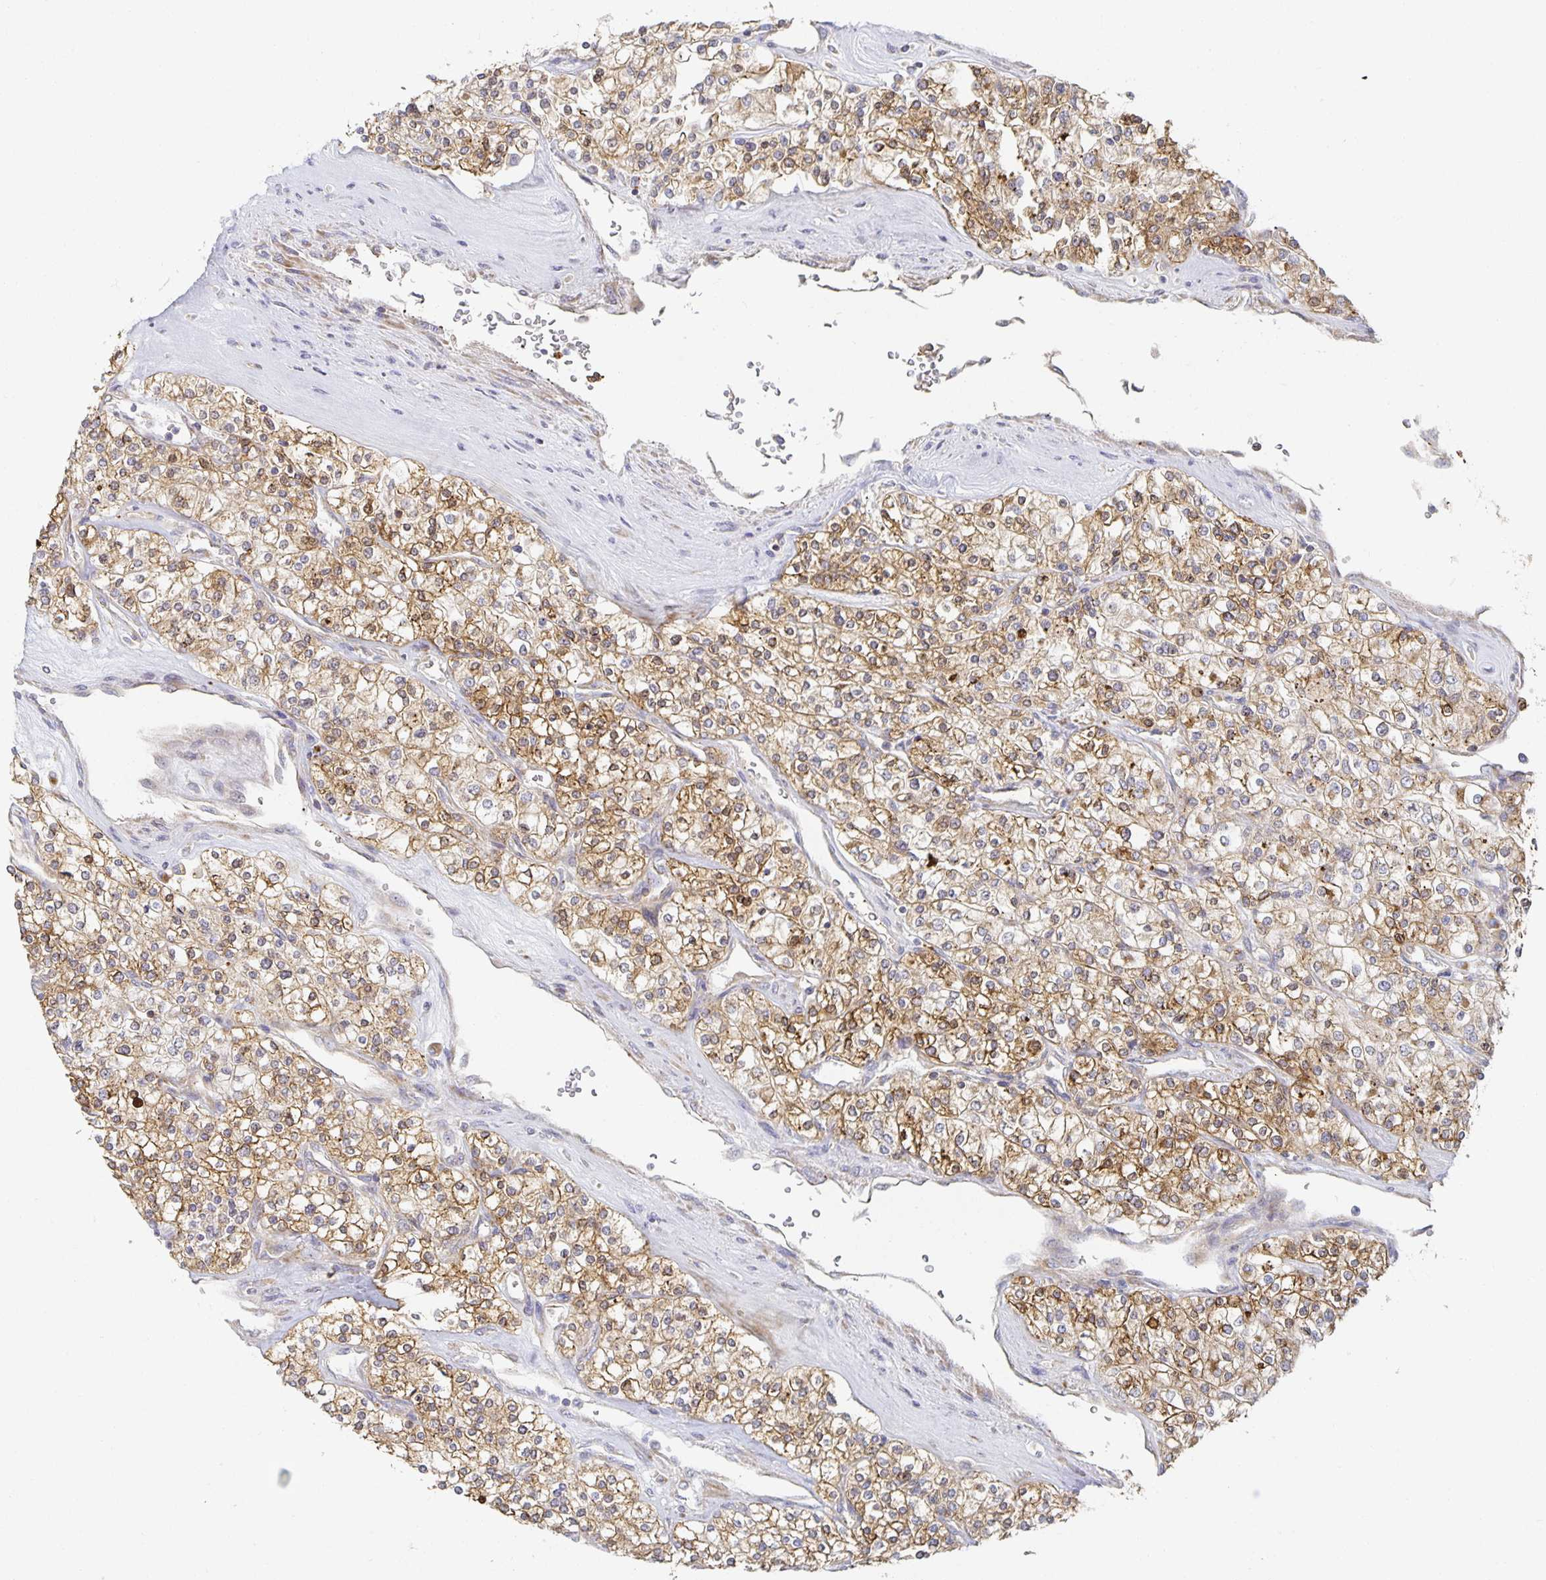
{"staining": {"intensity": "moderate", "quantity": ">75%", "location": "cytoplasmic/membranous"}, "tissue": "renal cancer", "cell_type": "Tumor cells", "image_type": "cancer", "snomed": [{"axis": "morphology", "description": "Adenocarcinoma, NOS"}, {"axis": "topography", "description": "Kidney"}], "caption": "Immunohistochemical staining of human renal cancer (adenocarcinoma) displays medium levels of moderate cytoplasmic/membranous protein positivity in about >75% of tumor cells.", "gene": "NOMO1", "patient": {"sex": "male", "age": 80}}